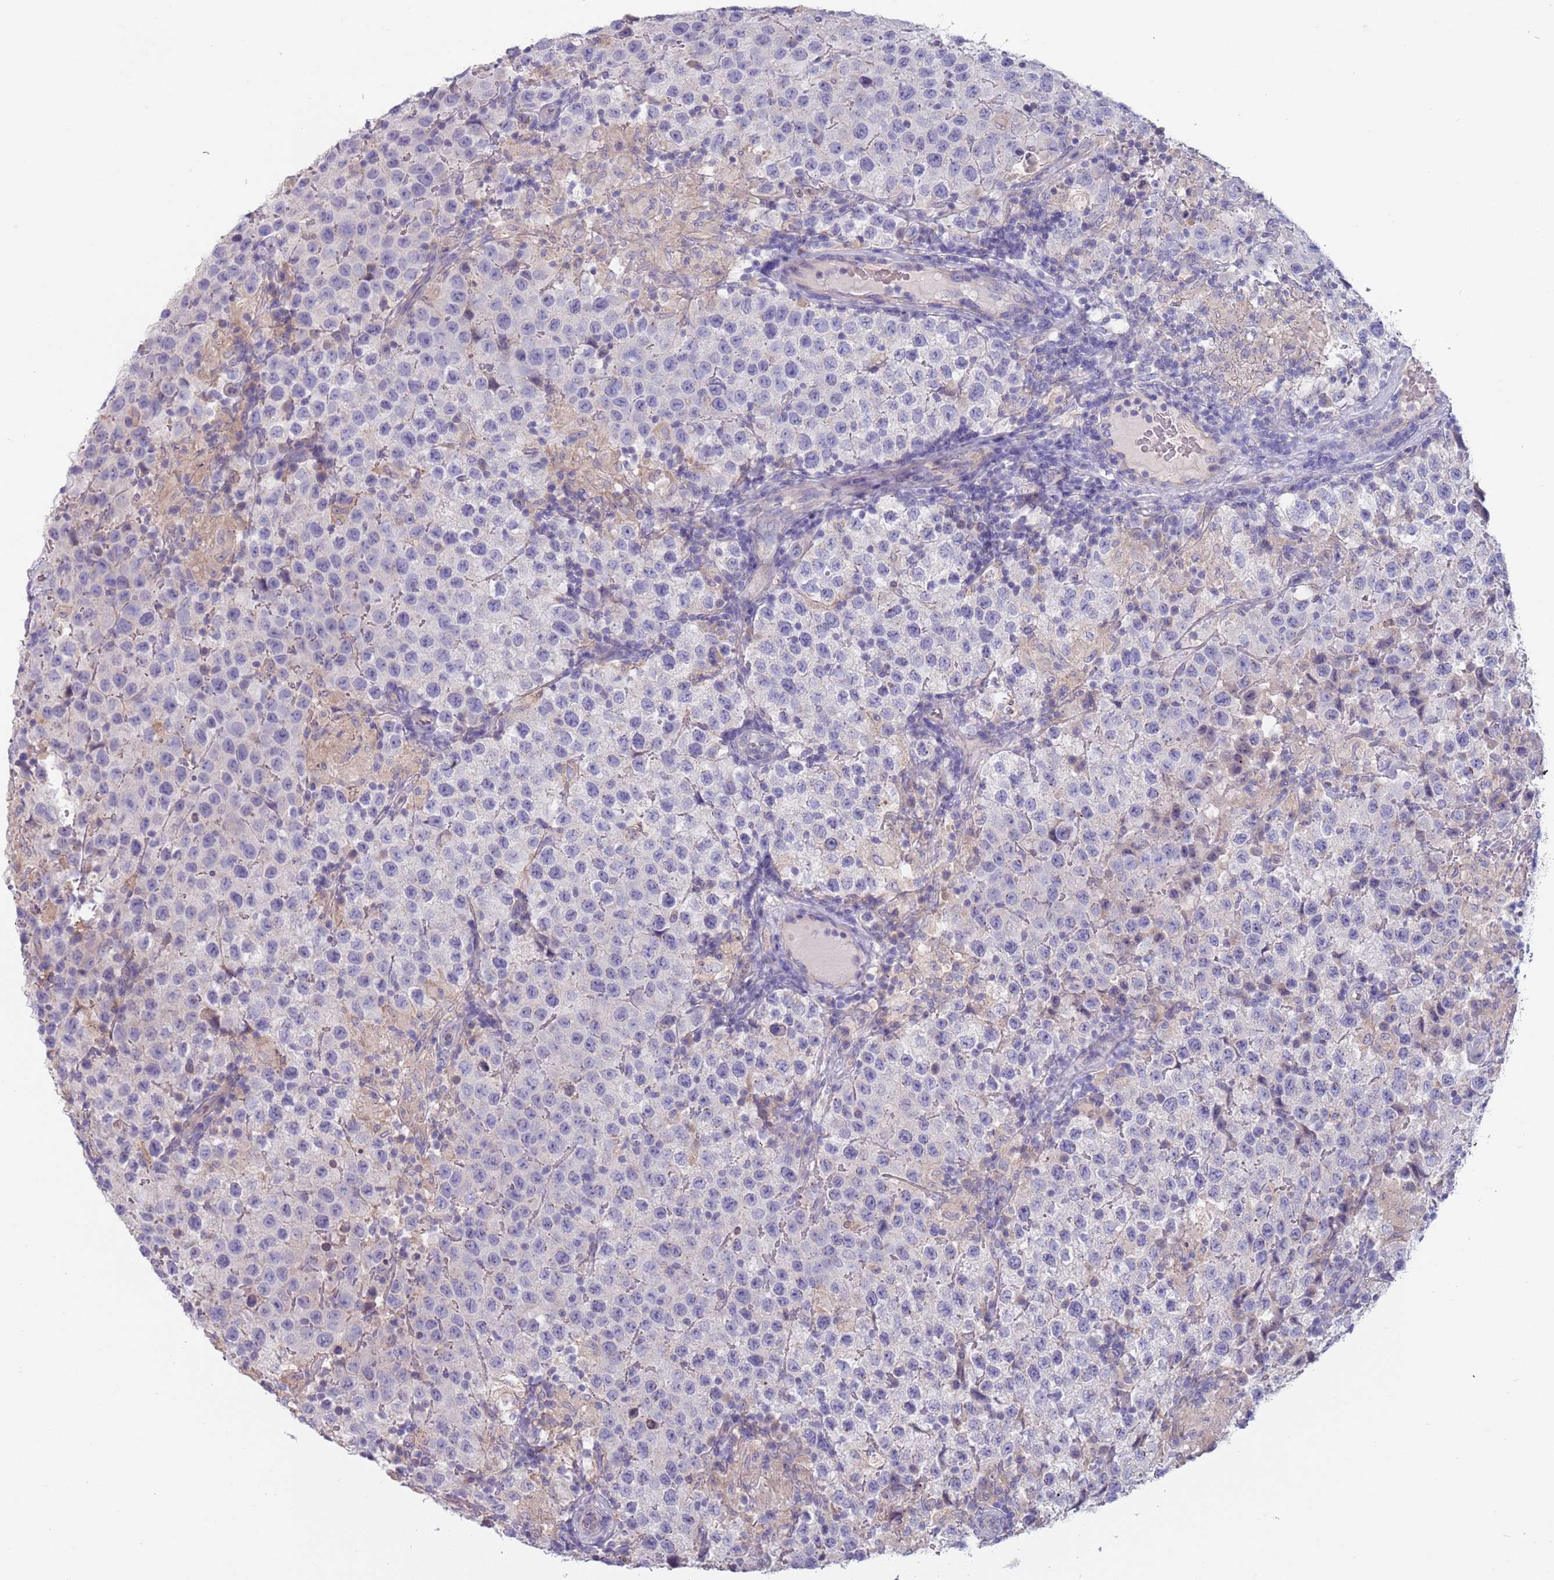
{"staining": {"intensity": "negative", "quantity": "none", "location": "none"}, "tissue": "testis cancer", "cell_type": "Tumor cells", "image_type": "cancer", "snomed": [{"axis": "morphology", "description": "Seminoma, NOS"}, {"axis": "morphology", "description": "Carcinoma, Embryonal, NOS"}, {"axis": "topography", "description": "Testis"}], "caption": "Human embryonal carcinoma (testis) stained for a protein using IHC reveals no expression in tumor cells.", "gene": "MAN1C1", "patient": {"sex": "male", "age": 41}}